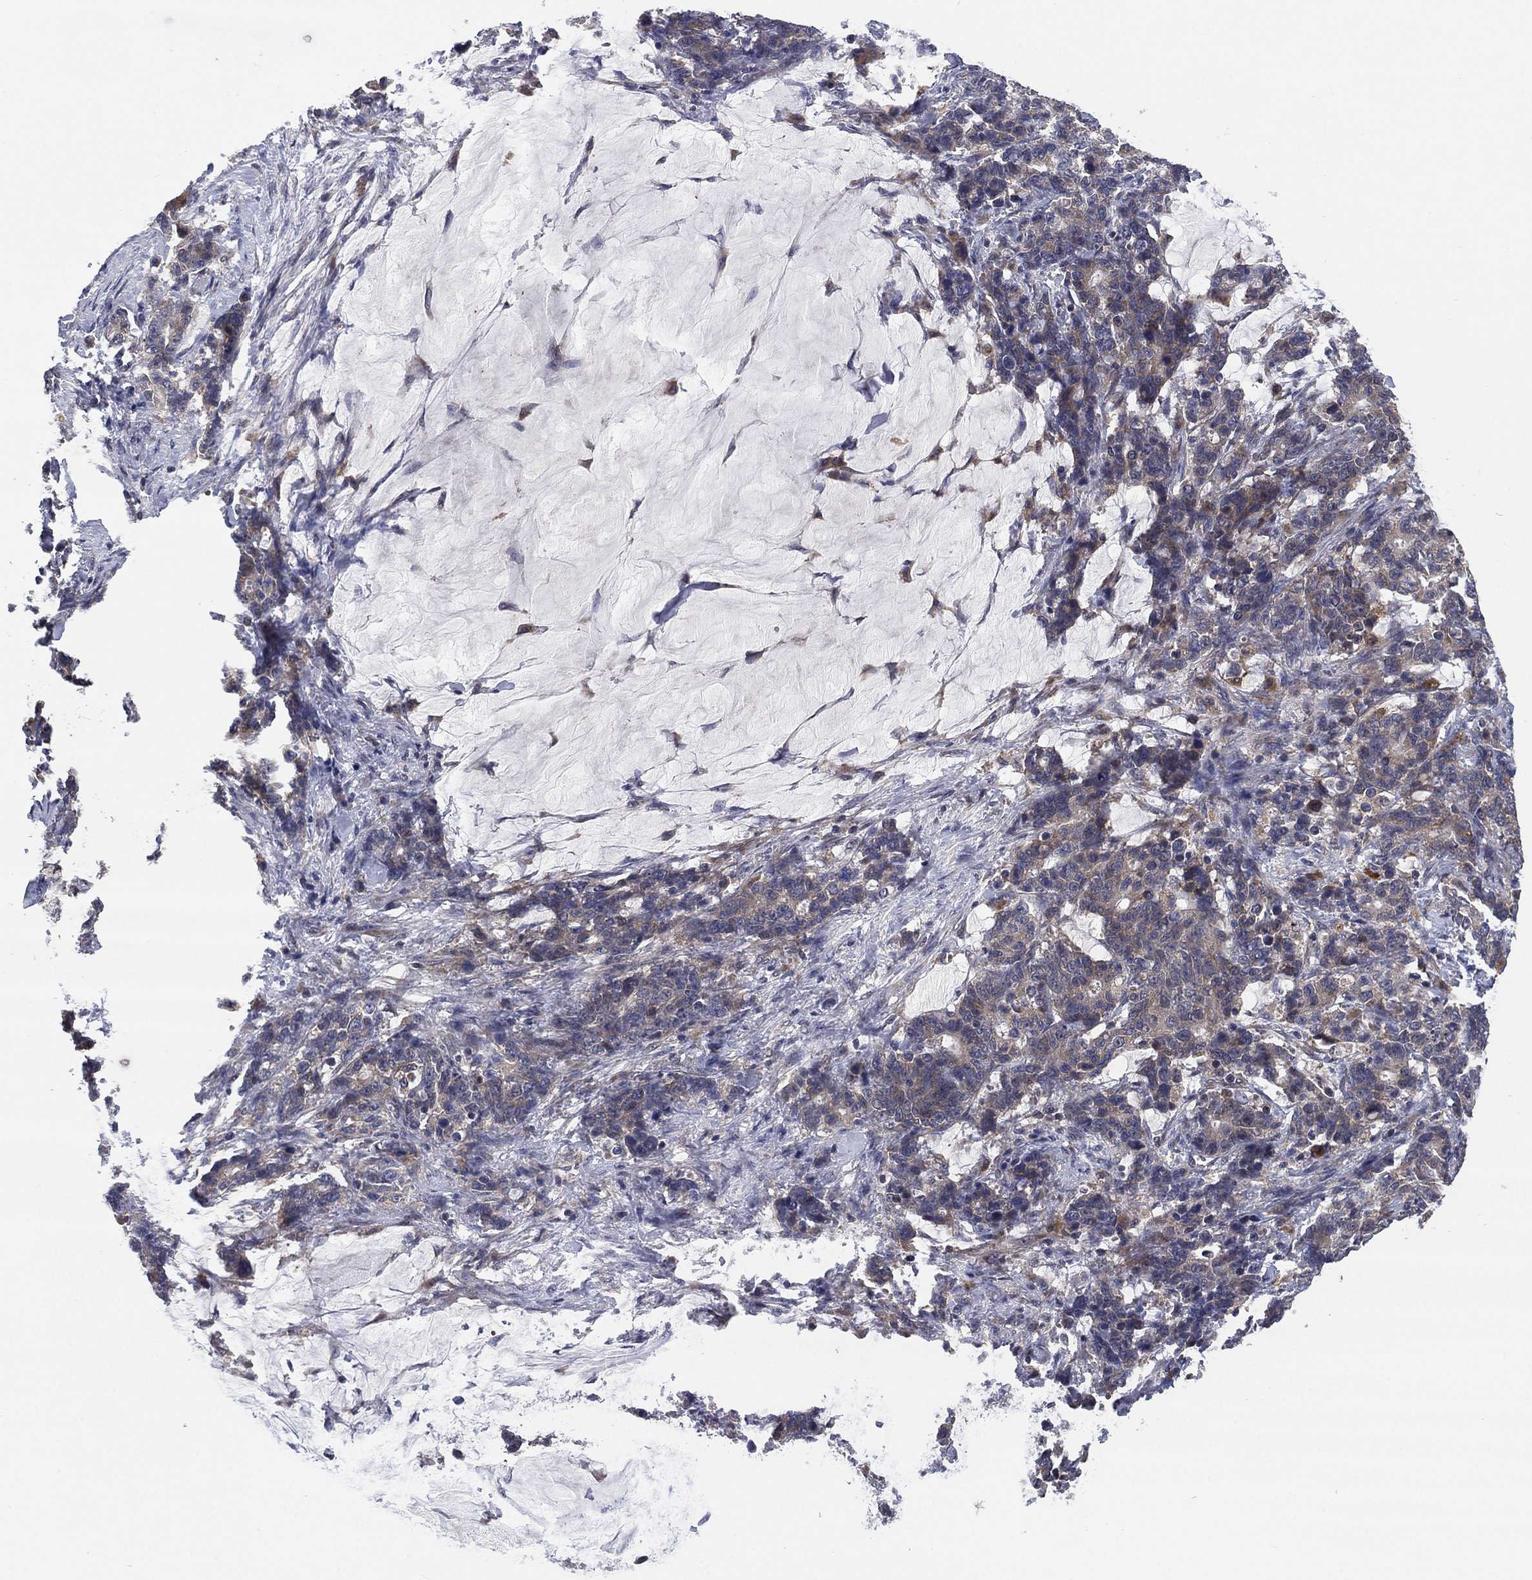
{"staining": {"intensity": "weak", "quantity": "<25%", "location": "cytoplasmic/membranous"}, "tissue": "stomach cancer", "cell_type": "Tumor cells", "image_type": "cancer", "snomed": [{"axis": "morphology", "description": "Normal tissue, NOS"}, {"axis": "morphology", "description": "Adenocarcinoma, NOS"}, {"axis": "topography", "description": "Stomach"}], "caption": "There is no significant positivity in tumor cells of adenocarcinoma (stomach). The staining was performed using DAB to visualize the protein expression in brown, while the nuclei were stained in blue with hematoxylin (Magnification: 20x).", "gene": "SELENOO", "patient": {"sex": "female", "age": 64}}